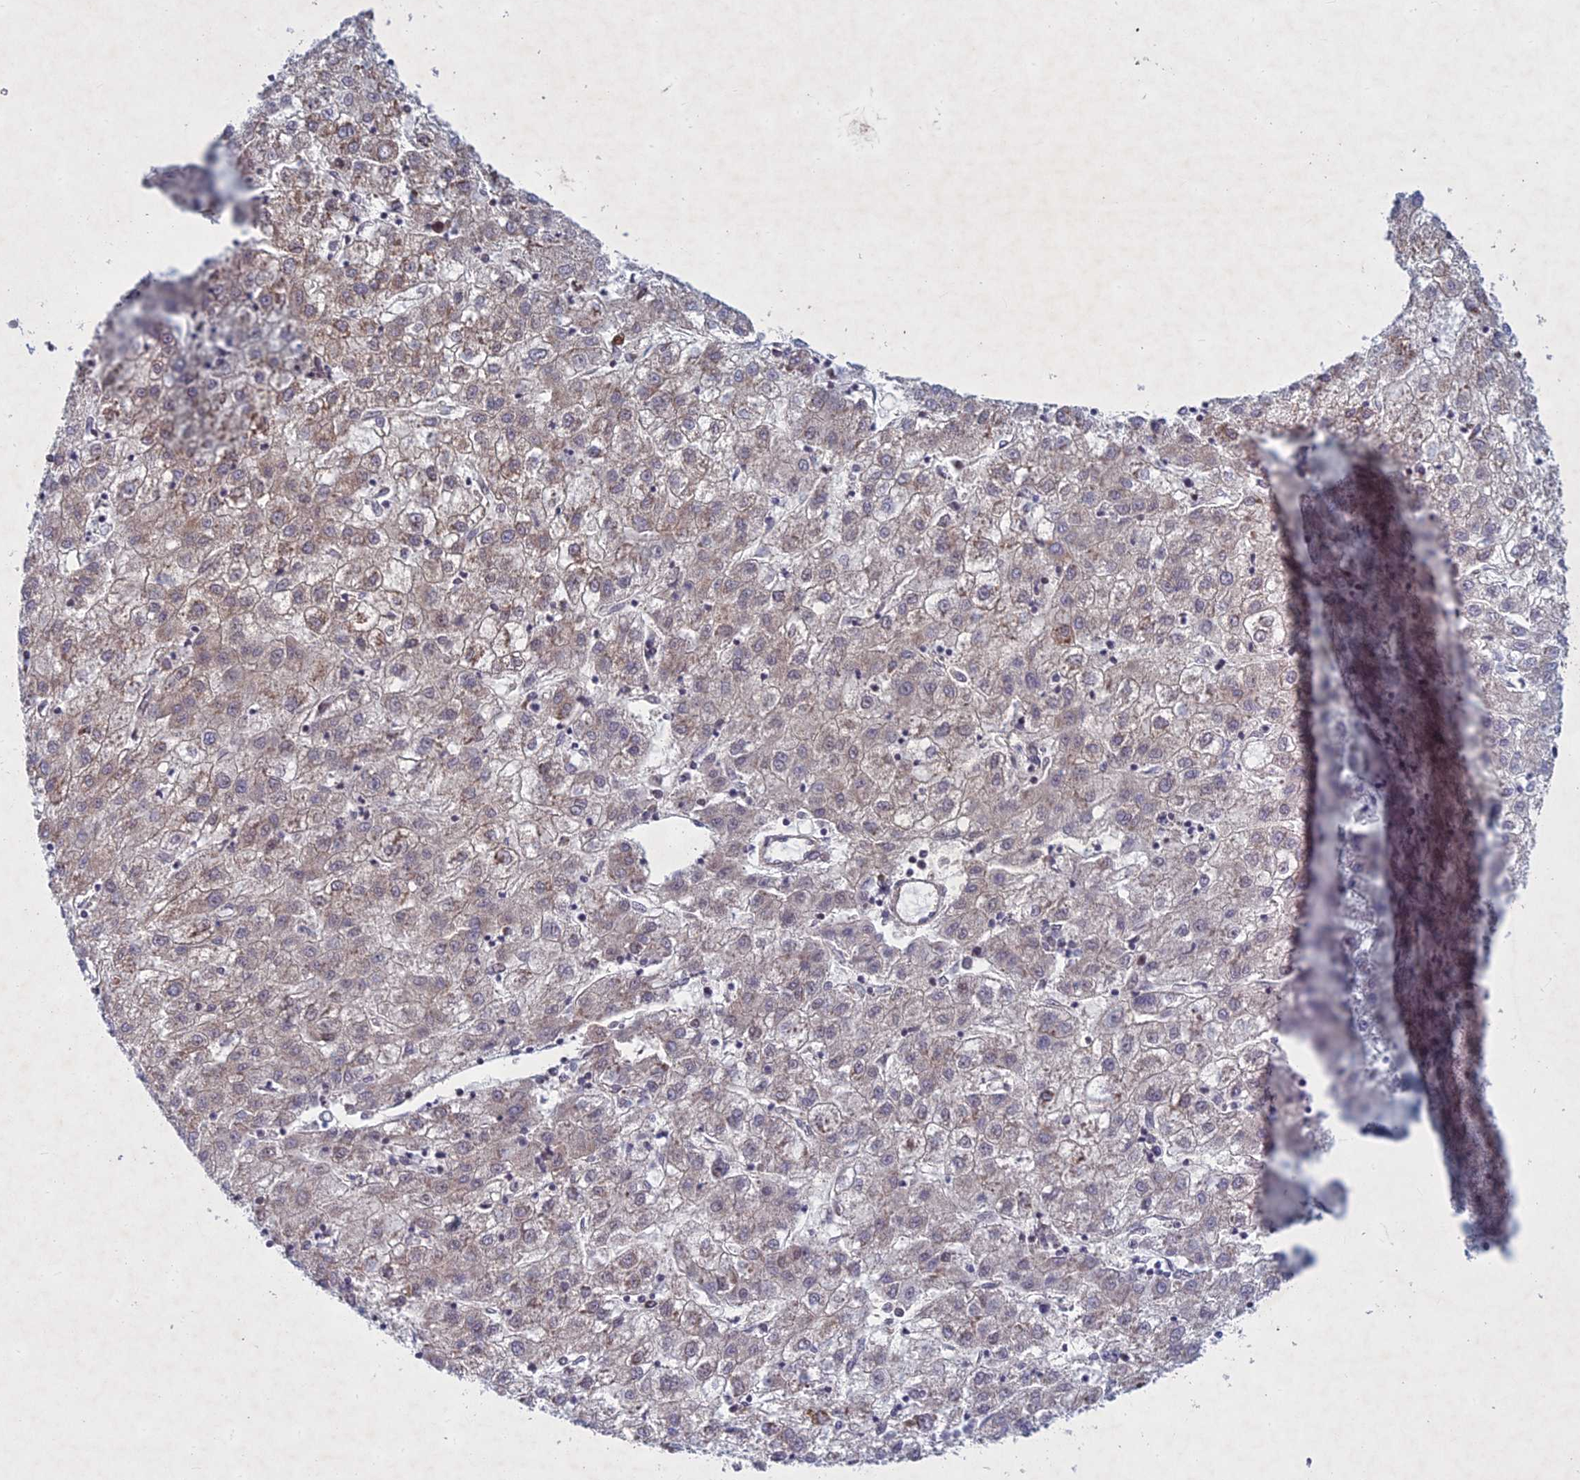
{"staining": {"intensity": "negative", "quantity": "none", "location": "none"}, "tissue": "liver cancer", "cell_type": "Tumor cells", "image_type": "cancer", "snomed": [{"axis": "morphology", "description": "Carcinoma, Hepatocellular, NOS"}, {"axis": "topography", "description": "Liver"}], "caption": "High magnification brightfield microscopy of hepatocellular carcinoma (liver) stained with DAB (brown) and counterstained with hematoxylin (blue): tumor cells show no significant staining.", "gene": "PTHLH", "patient": {"sex": "male", "age": 72}}